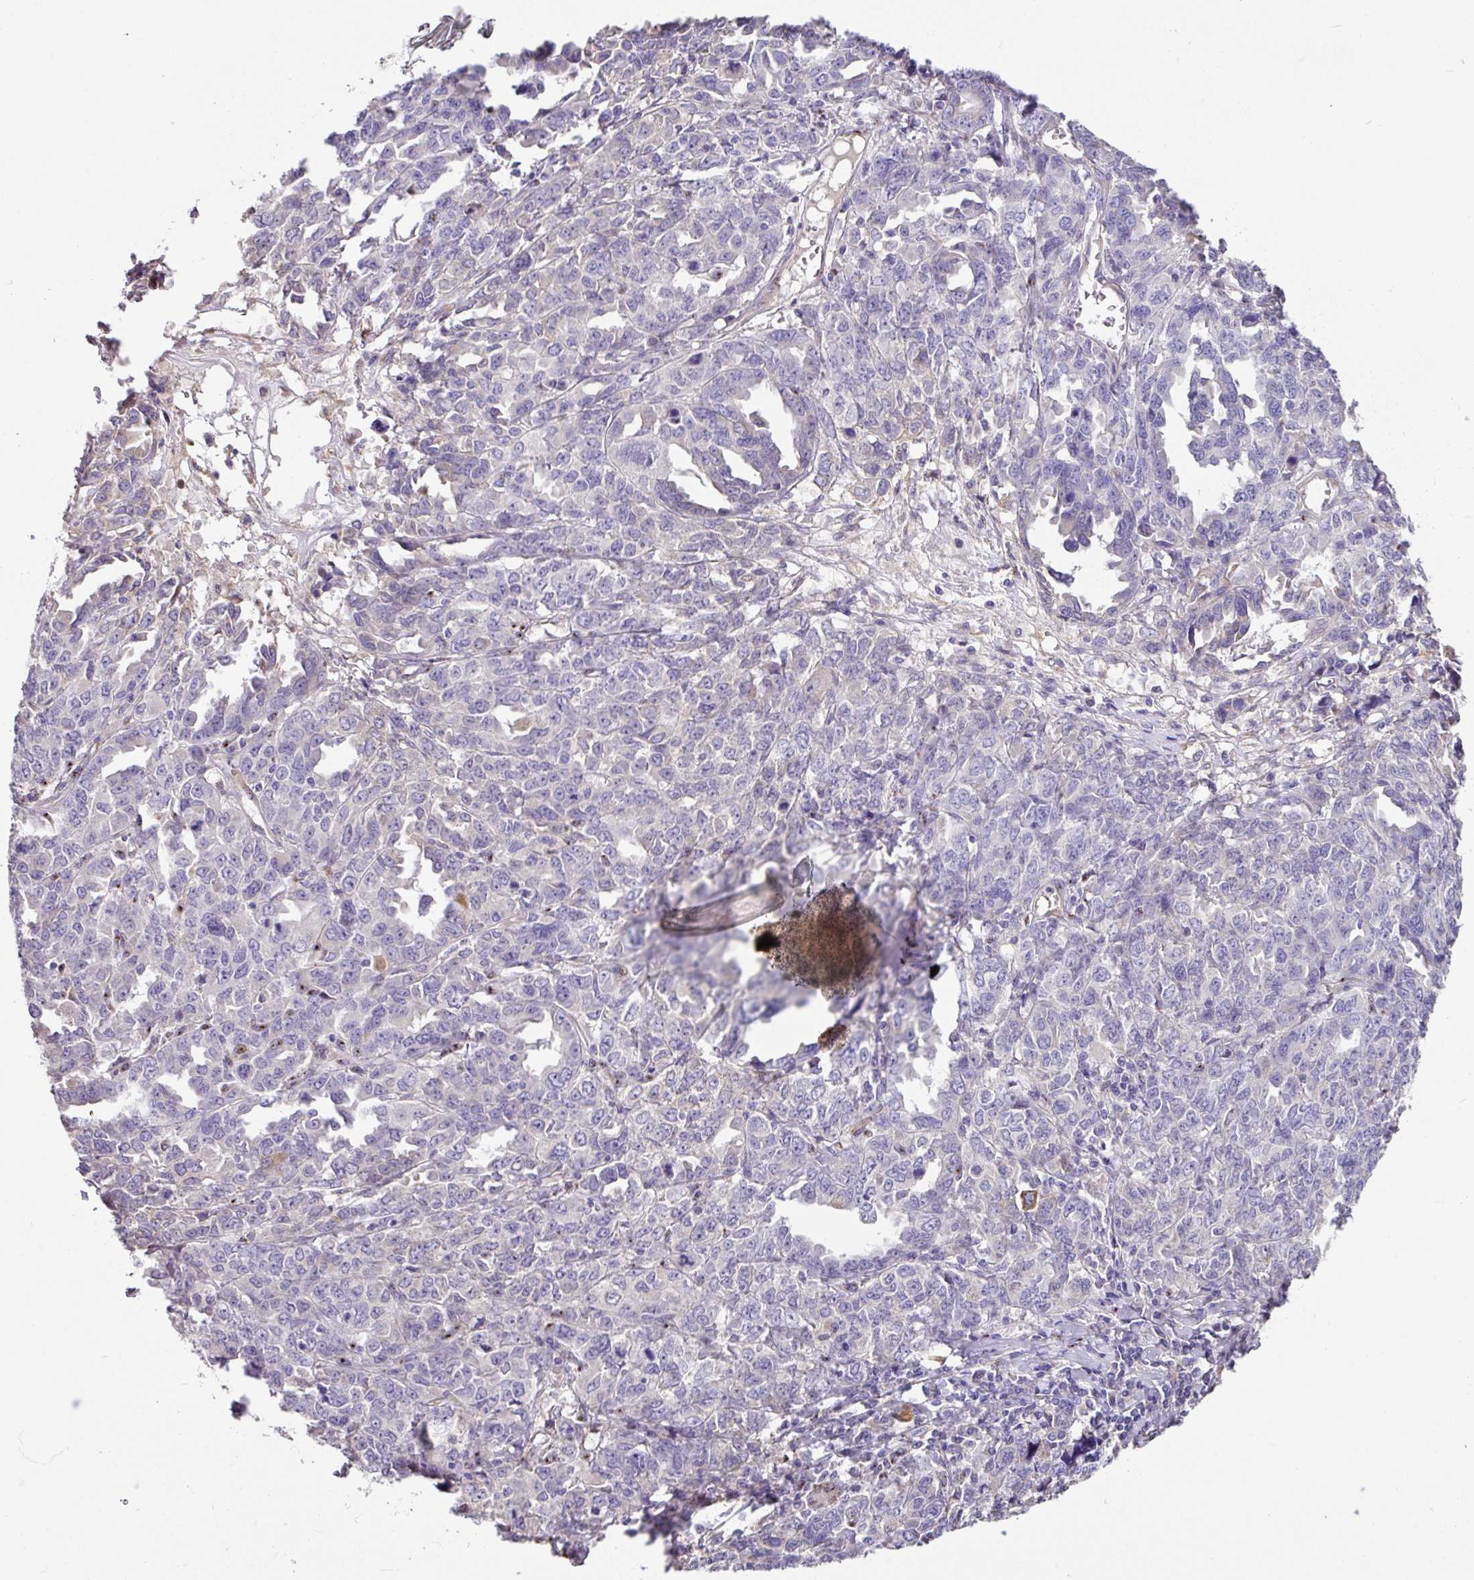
{"staining": {"intensity": "negative", "quantity": "none", "location": "none"}, "tissue": "ovarian cancer", "cell_type": "Tumor cells", "image_type": "cancer", "snomed": [{"axis": "morphology", "description": "Adenocarcinoma, NOS"}, {"axis": "morphology", "description": "Carcinoma, endometroid"}, {"axis": "topography", "description": "Ovary"}], "caption": "An IHC photomicrograph of adenocarcinoma (ovarian) is shown. There is no staining in tumor cells of adenocarcinoma (ovarian).", "gene": "ZG16", "patient": {"sex": "female", "age": 72}}